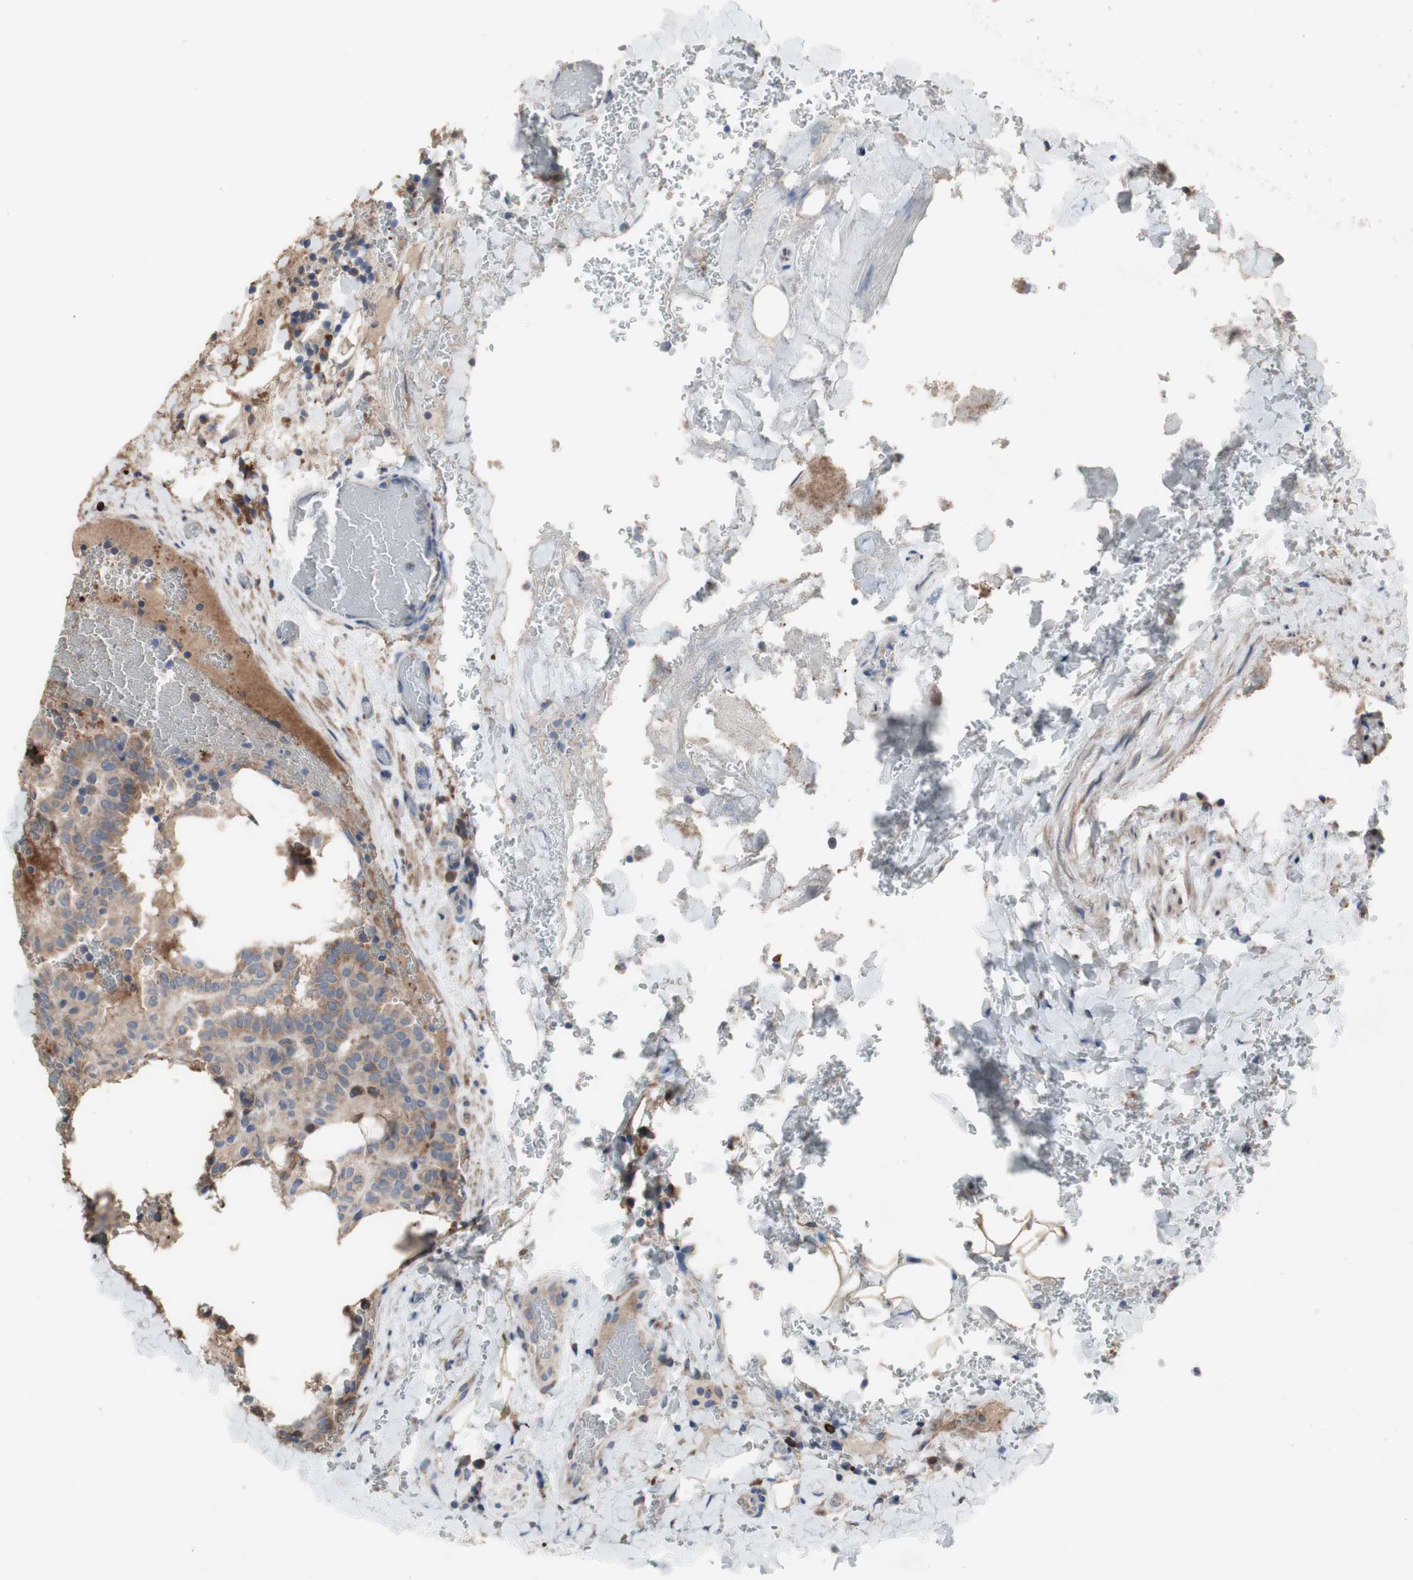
{"staining": {"intensity": "moderate", "quantity": ">75%", "location": "cytoplasmic/membranous"}, "tissue": "thyroid cancer", "cell_type": "Tumor cells", "image_type": "cancer", "snomed": [{"axis": "morphology", "description": "Normal tissue, NOS"}, {"axis": "morphology", "description": "Papillary adenocarcinoma, NOS"}, {"axis": "topography", "description": "Thyroid gland"}], "caption": "This is an image of immunohistochemistry (IHC) staining of thyroid cancer (papillary adenocarcinoma), which shows moderate staining in the cytoplasmic/membranous of tumor cells.", "gene": "TTC14", "patient": {"sex": "female", "age": 30}}